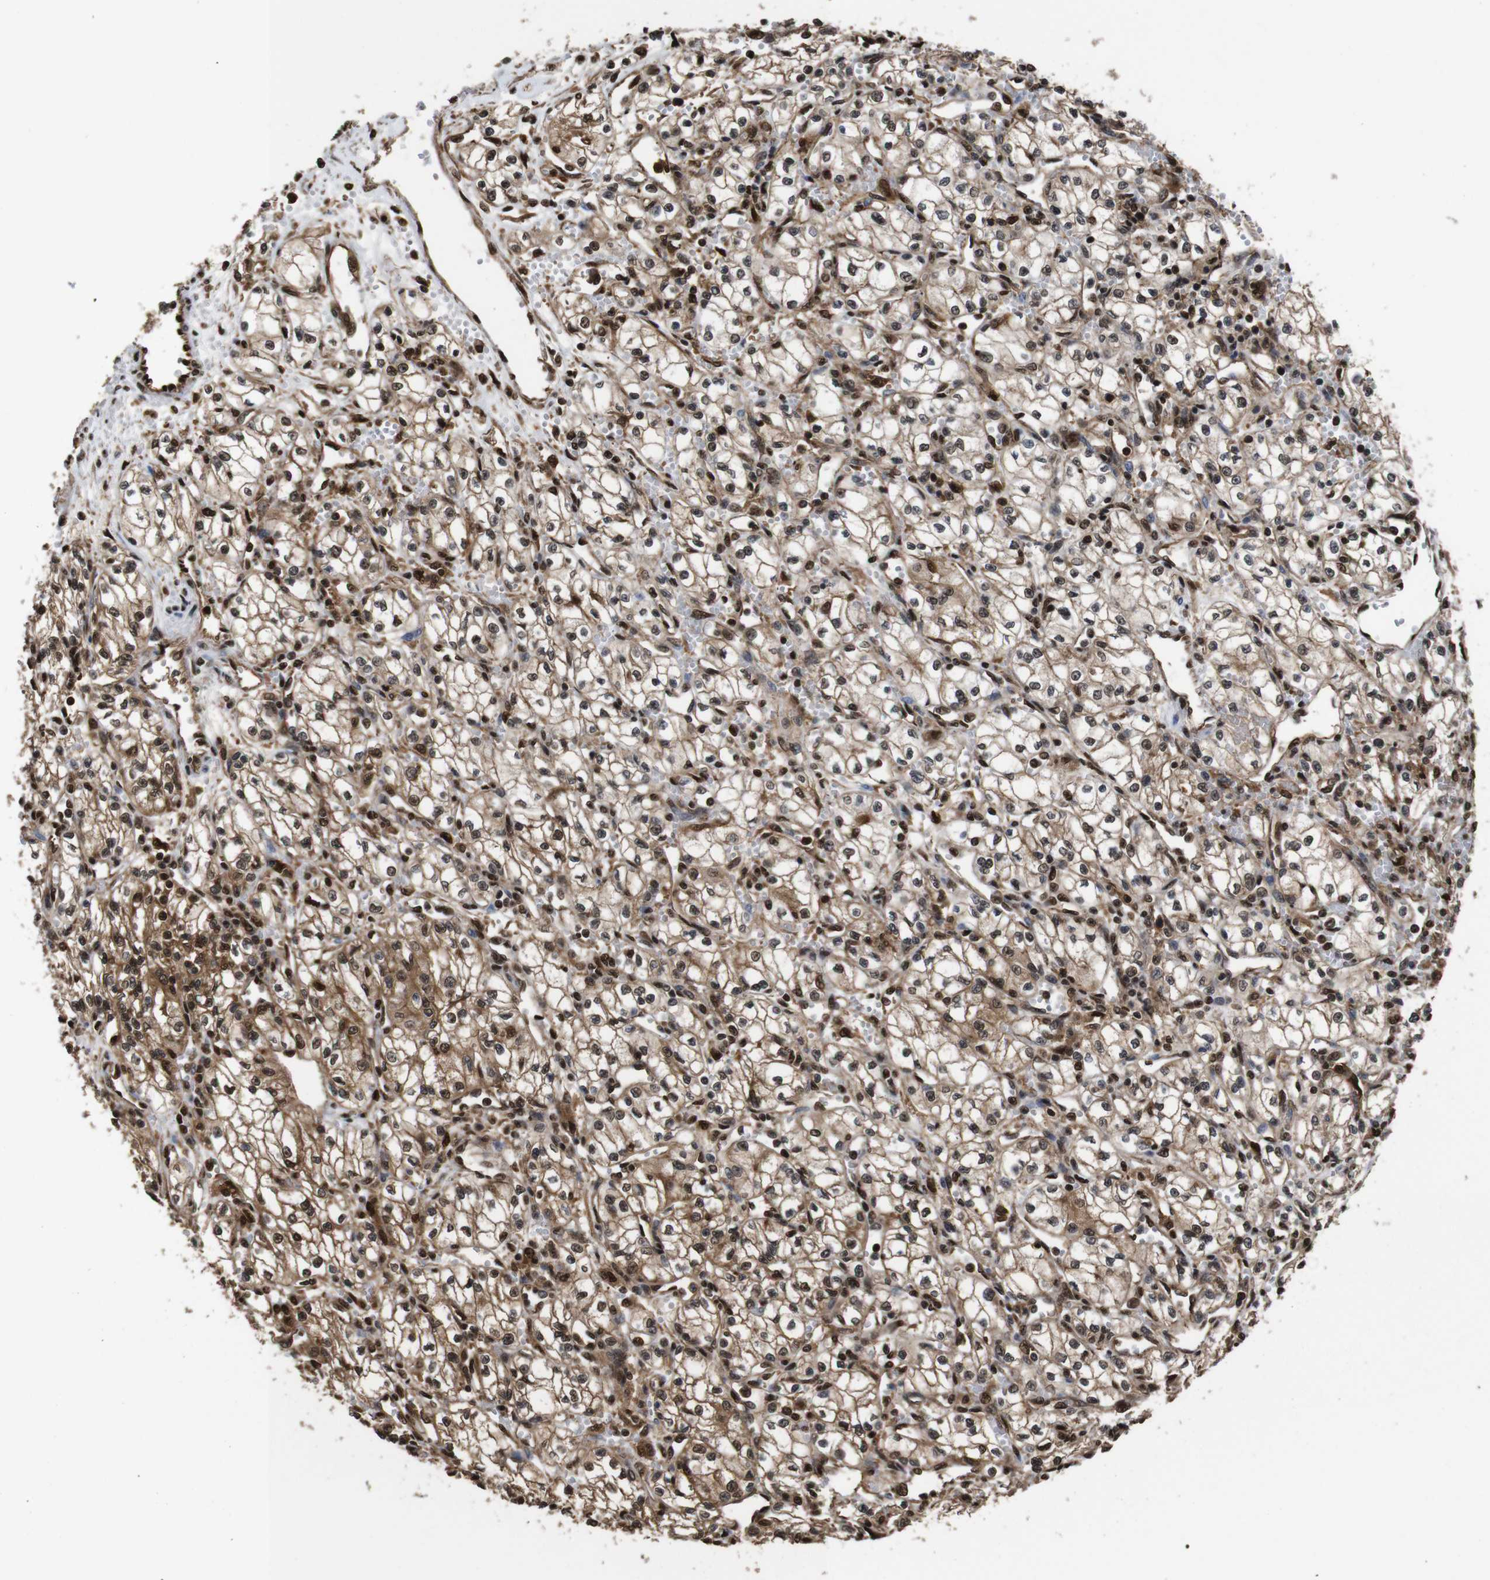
{"staining": {"intensity": "moderate", "quantity": ">75%", "location": "cytoplasmic/membranous,nuclear"}, "tissue": "renal cancer", "cell_type": "Tumor cells", "image_type": "cancer", "snomed": [{"axis": "morphology", "description": "Normal tissue, NOS"}, {"axis": "morphology", "description": "Adenocarcinoma, NOS"}, {"axis": "topography", "description": "Kidney"}], "caption": "Tumor cells reveal medium levels of moderate cytoplasmic/membranous and nuclear staining in approximately >75% of cells in human renal cancer.", "gene": "VCP", "patient": {"sex": "male", "age": 59}}